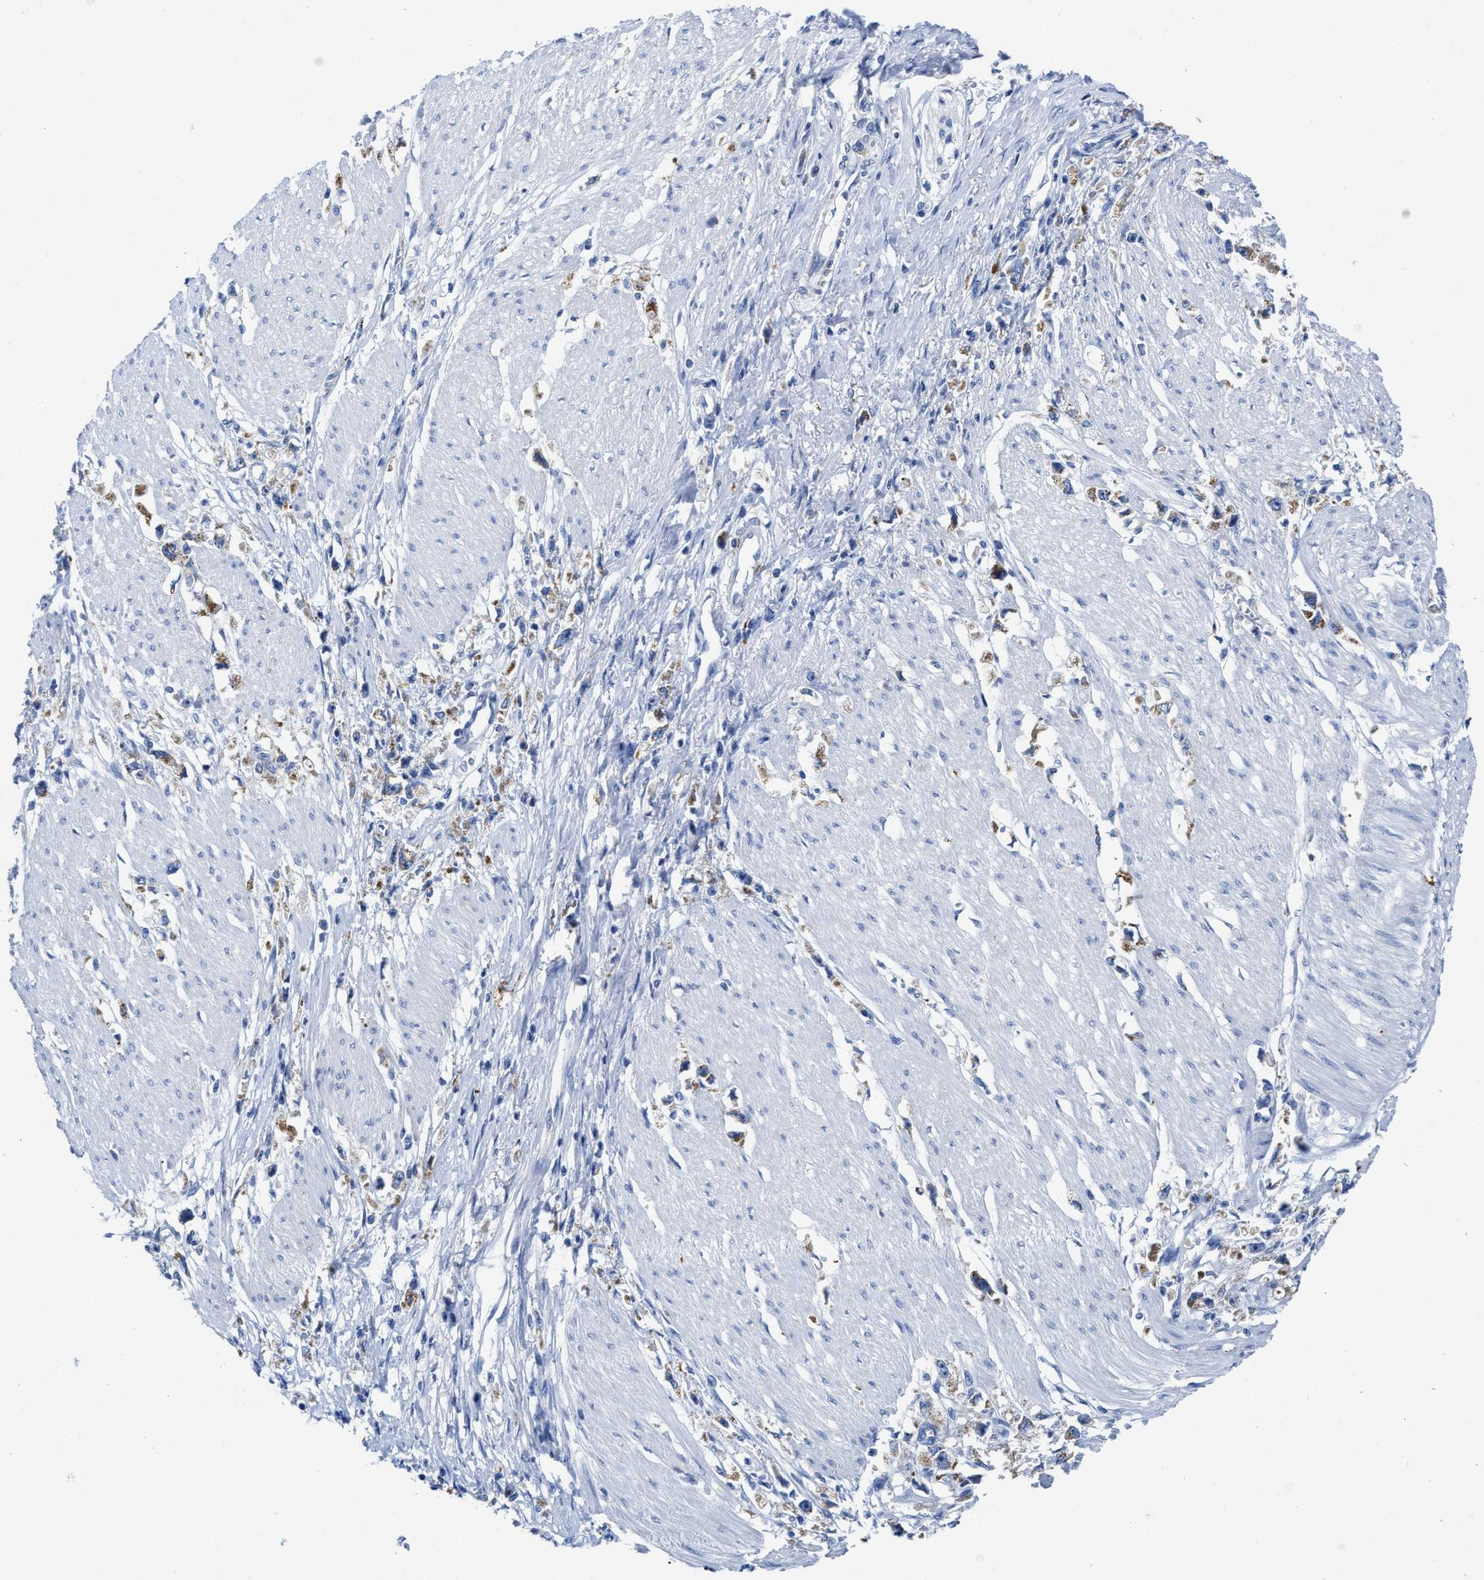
{"staining": {"intensity": "weak", "quantity": "25%-75%", "location": "cytoplasmic/membranous"}, "tissue": "stomach cancer", "cell_type": "Tumor cells", "image_type": "cancer", "snomed": [{"axis": "morphology", "description": "Adenocarcinoma, NOS"}, {"axis": "topography", "description": "Stomach"}], "caption": "Brown immunohistochemical staining in human stomach adenocarcinoma displays weak cytoplasmic/membranous expression in about 25%-75% of tumor cells.", "gene": "TBRG4", "patient": {"sex": "female", "age": 59}}